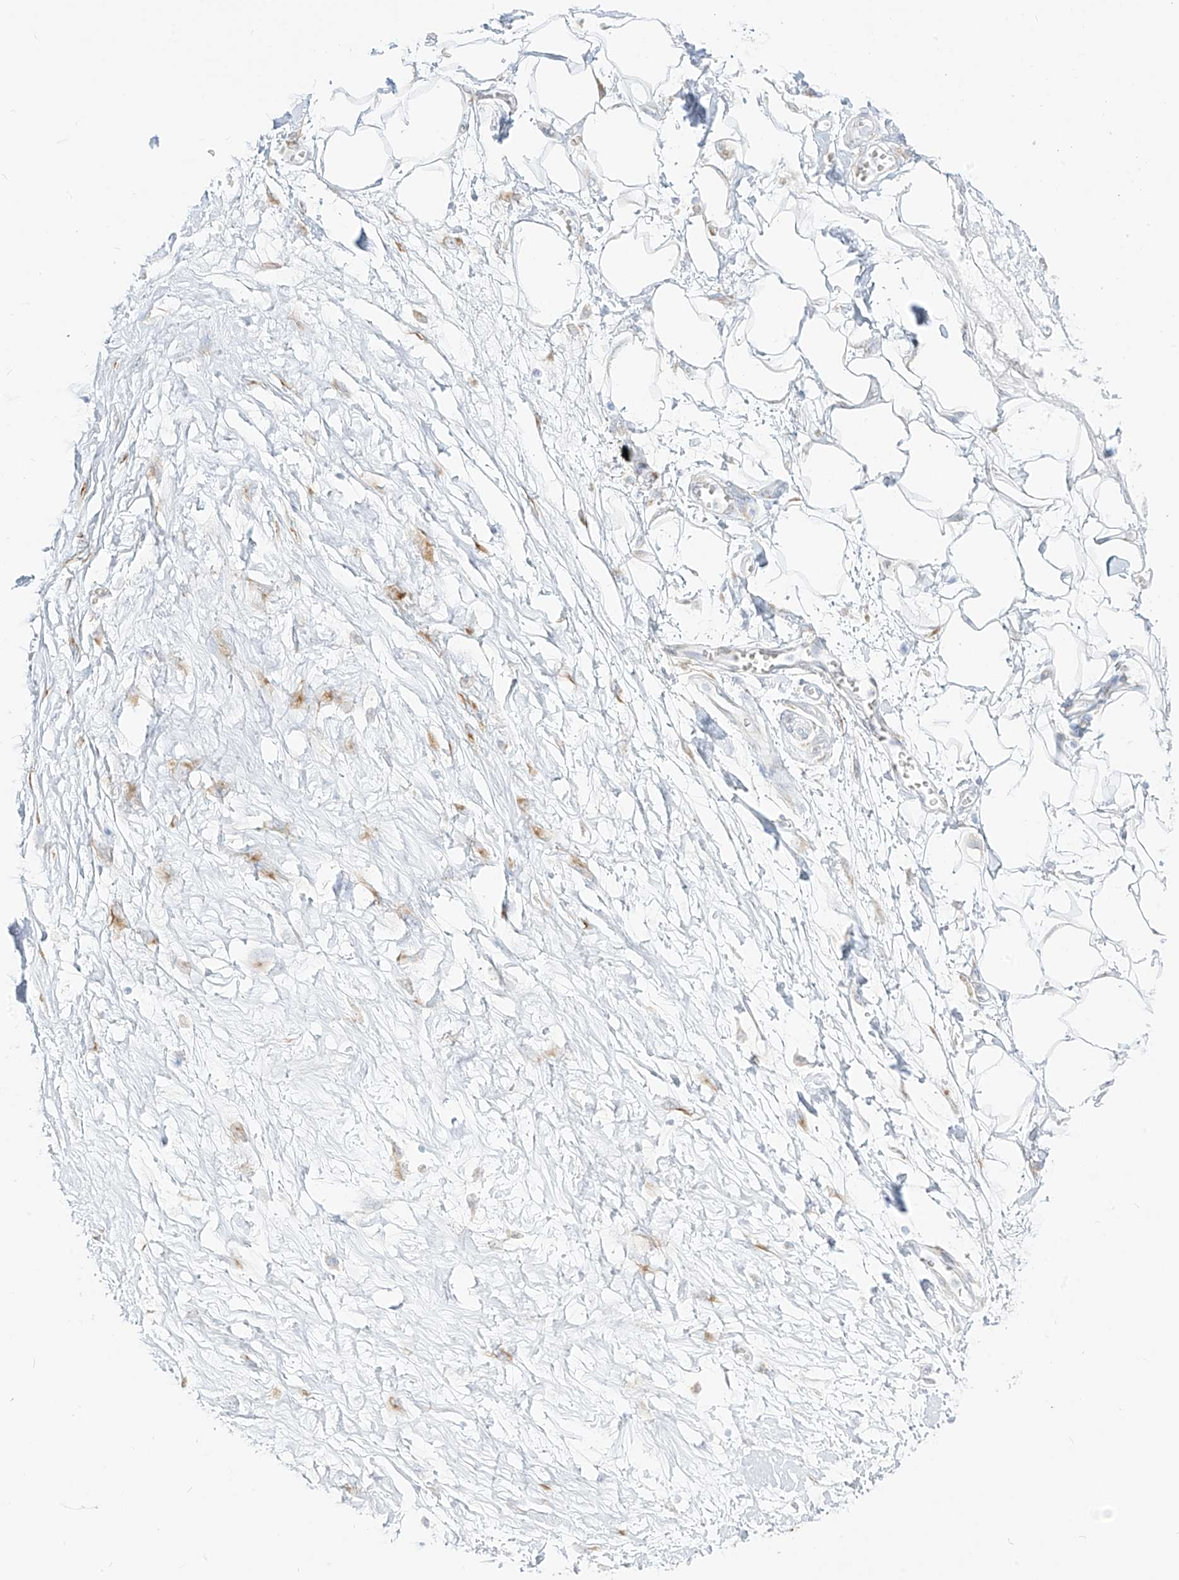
{"staining": {"intensity": "negative", "quantity": "none", "location": "none"}, "tissue": "adipose tissue", "cell_type": "Adipocytes", "image_type": "normal", "snomed": [{"axis": "morphology", "description": "Normal tissue, NOS"}, {"axis": "morphology", "description": "Adenocarcinoma, NOS"}, {"axis": "topography", "description": "Pancreas"}, {"axis": "topography", "description": "Peripheral nerve tissue"}], "caption": "This is an immunohistochemistry micrograph of benign human adipose tissue. There is no expression in adipocytes.", "gene": "LRRC59", "patient": {"sex": "male", "age": 59}}